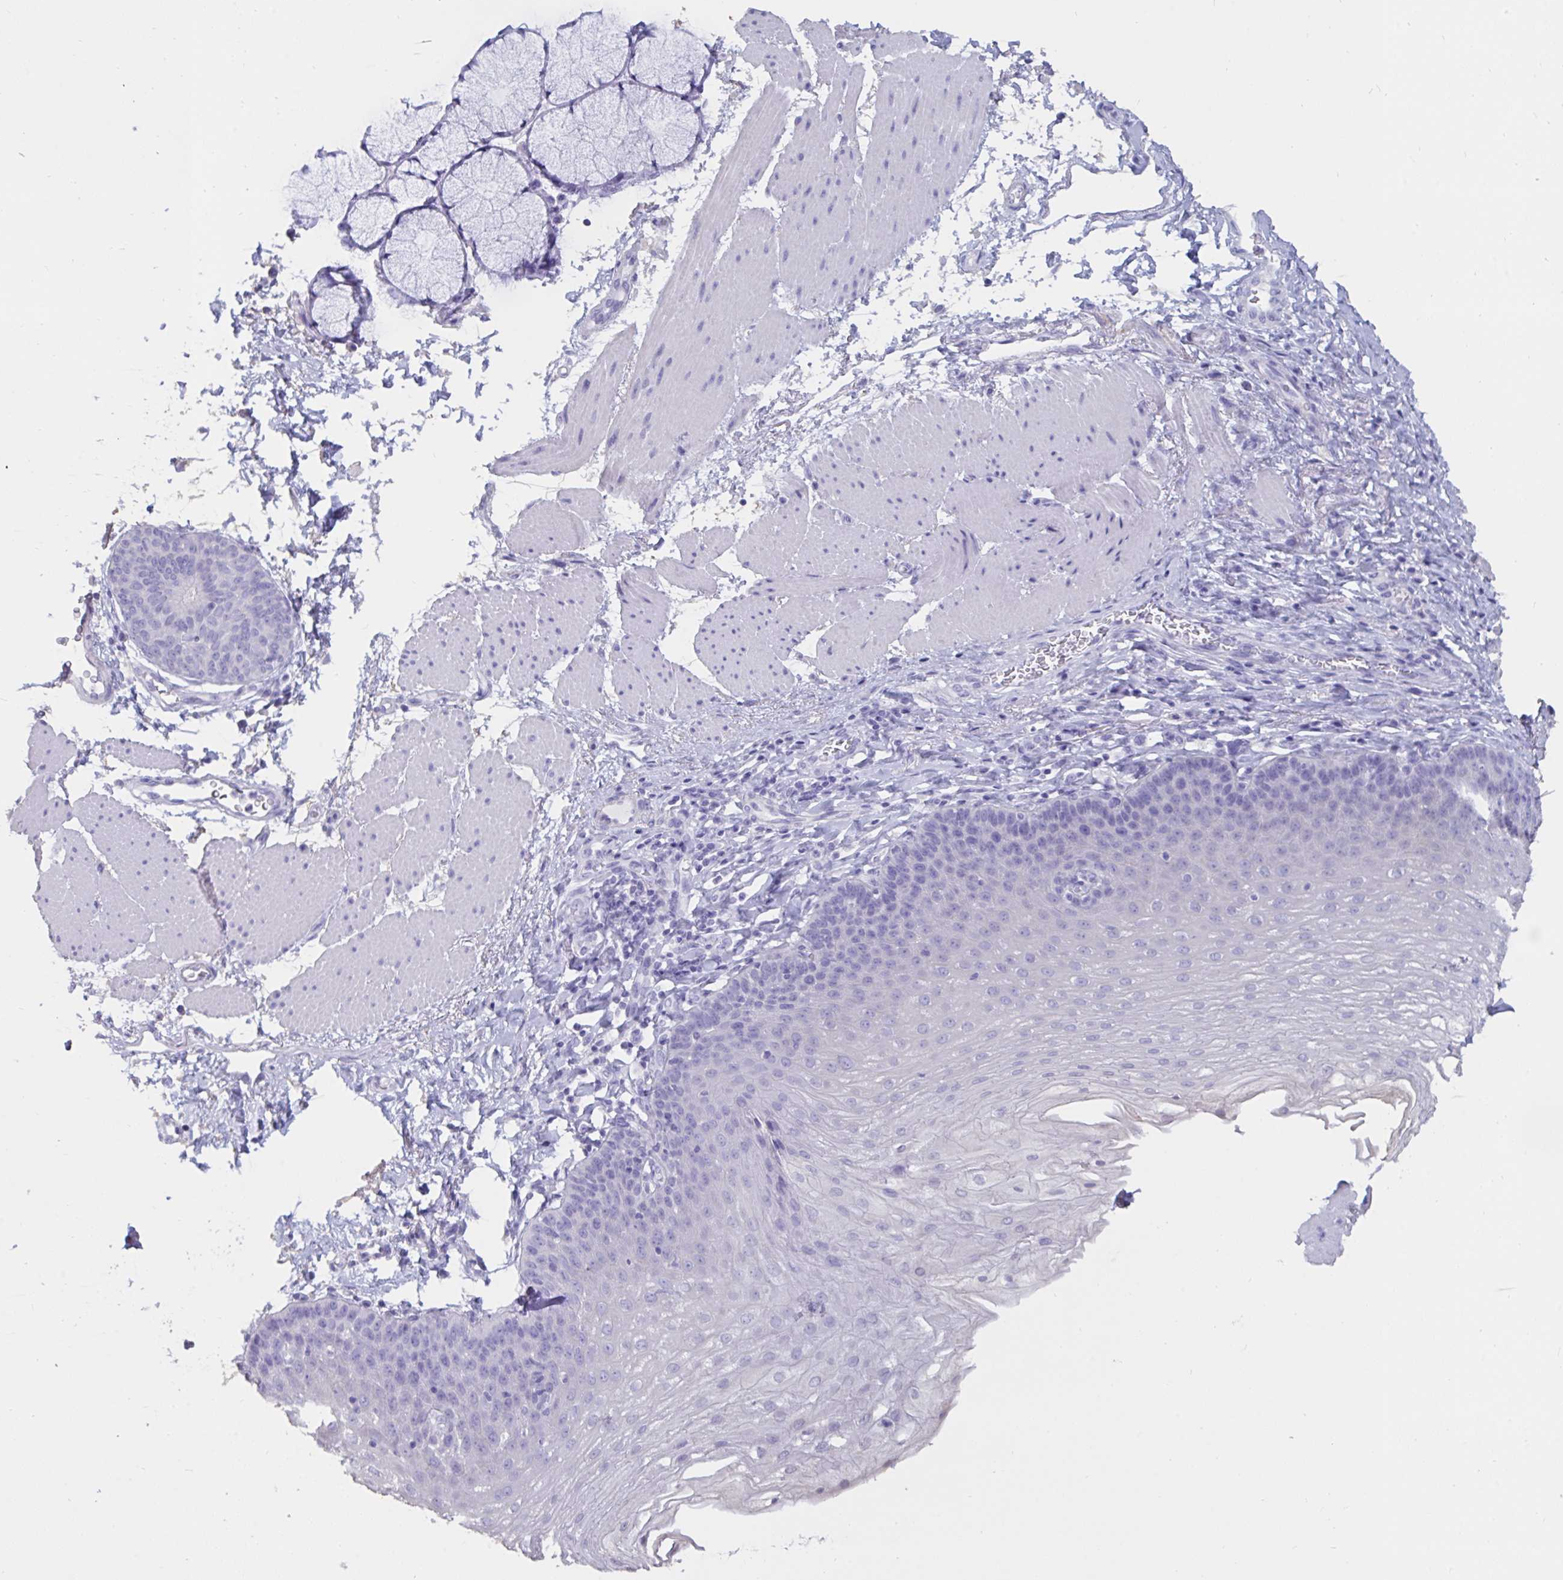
{"staining": {"intensity": "negative", "quantity": "none", "location": "none"}, "tissue": "esophagus", "cell_type": "Squamous epithelial cells", "image_type": "normal", "snomed": [{"axis": "morphology", "description": "Normal tissue, NOS"}, {"axis": "topography", "description": "Esophagus"}], "caption": "IHC photomicrograph of benign esophagus: human esophagus stained with DAB (3,3'-diaminobenzidine) demonstrates no significant protein positivity in squamous epithelial cells.", "gene": "TNNC1", "patient": {"sex": "female", "age": 81}}